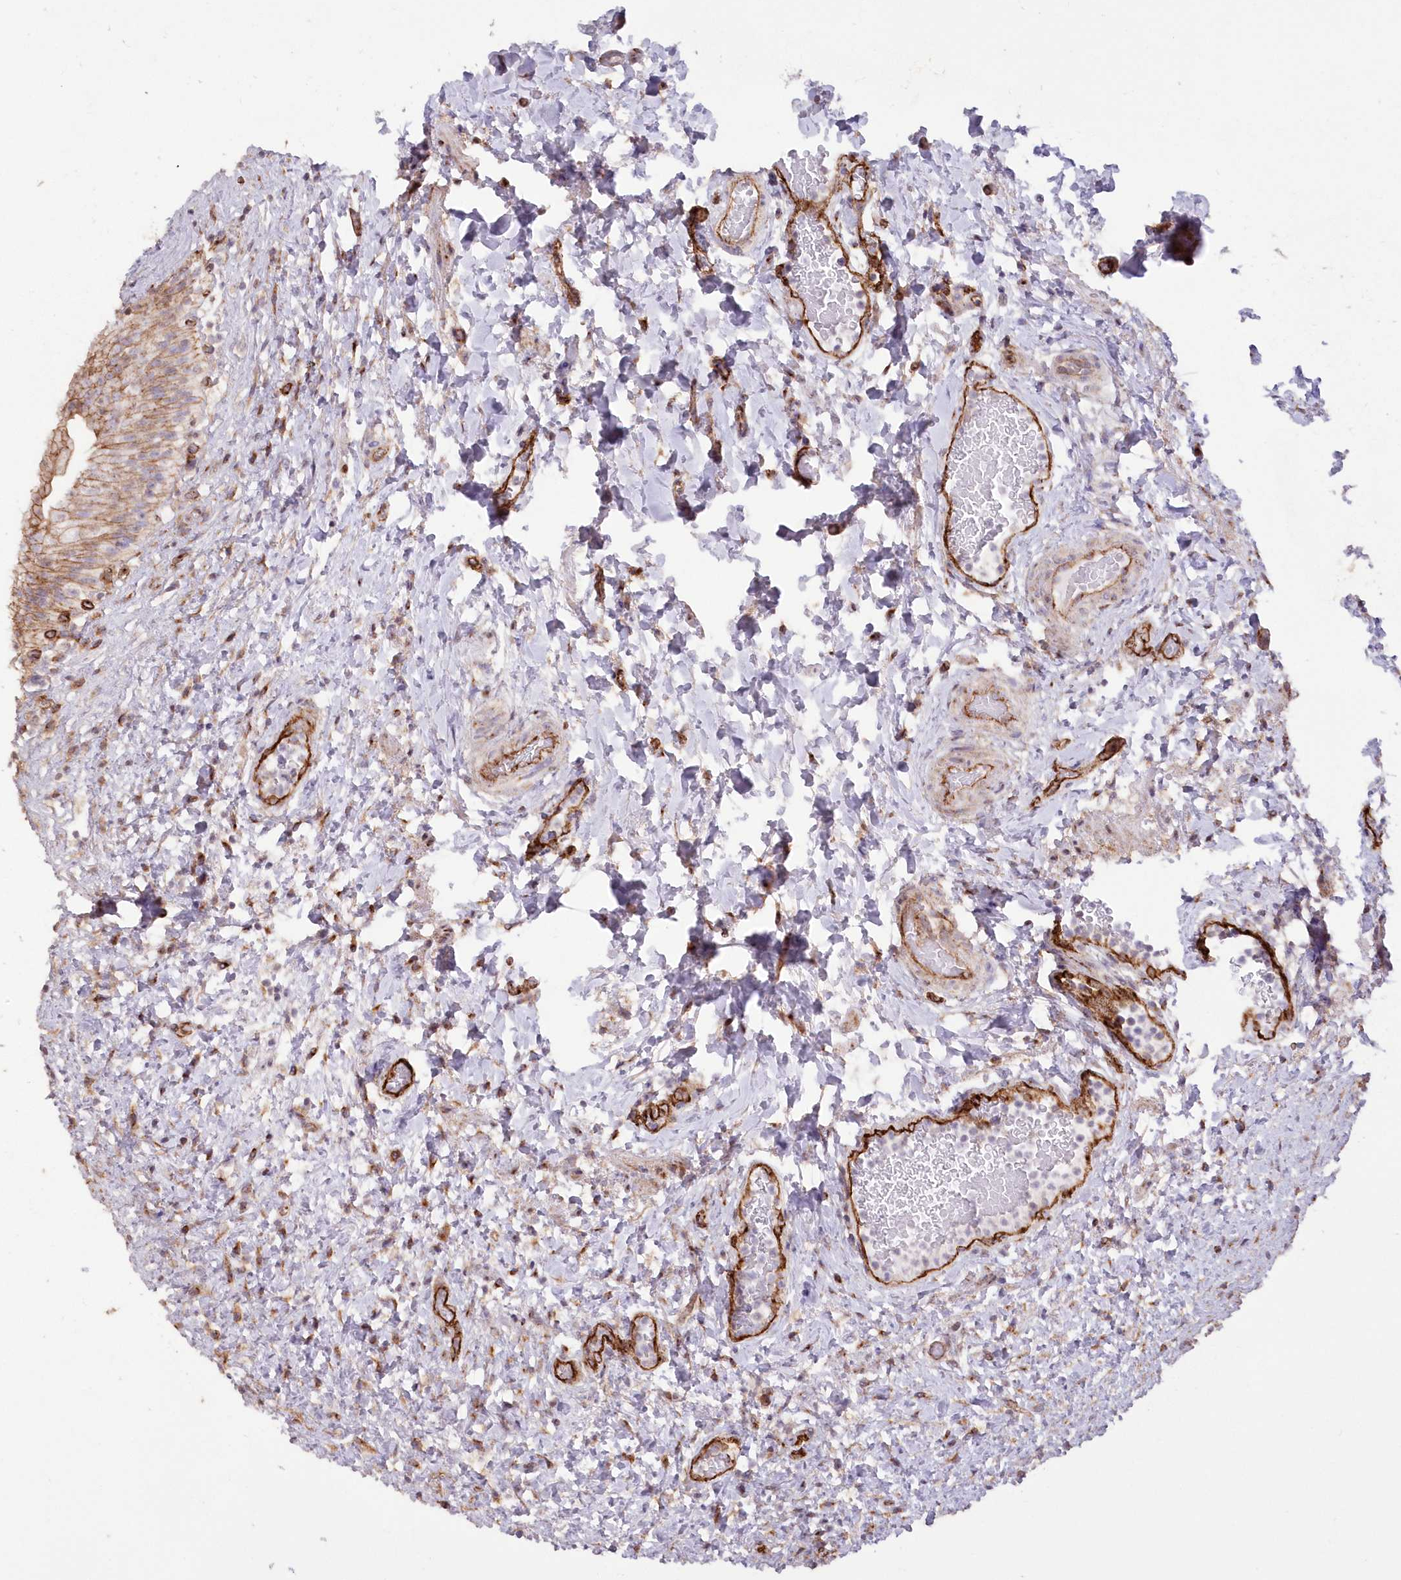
{"staining": {"intensity": "moderate", "quantity": "<25%", "location": "cytoplasmic/membranous"}, "tissue": "urinary bladder", "cell_type": "Urothelial cells", "image_type": "normal", "snomed": [{"axis": "morphology", "description": "Normal tissue, NOS"}, {"axis": "topography", "description": "Urinary bladder"}], "caption": "Protein expression analysis of normal human urinary bladder reveals moderate cytoplasmic/membranous staining in about <25% of urothelial cells.", "gene": "RAB11FIP5", "patient": {"sex": "female", "age": 27}}